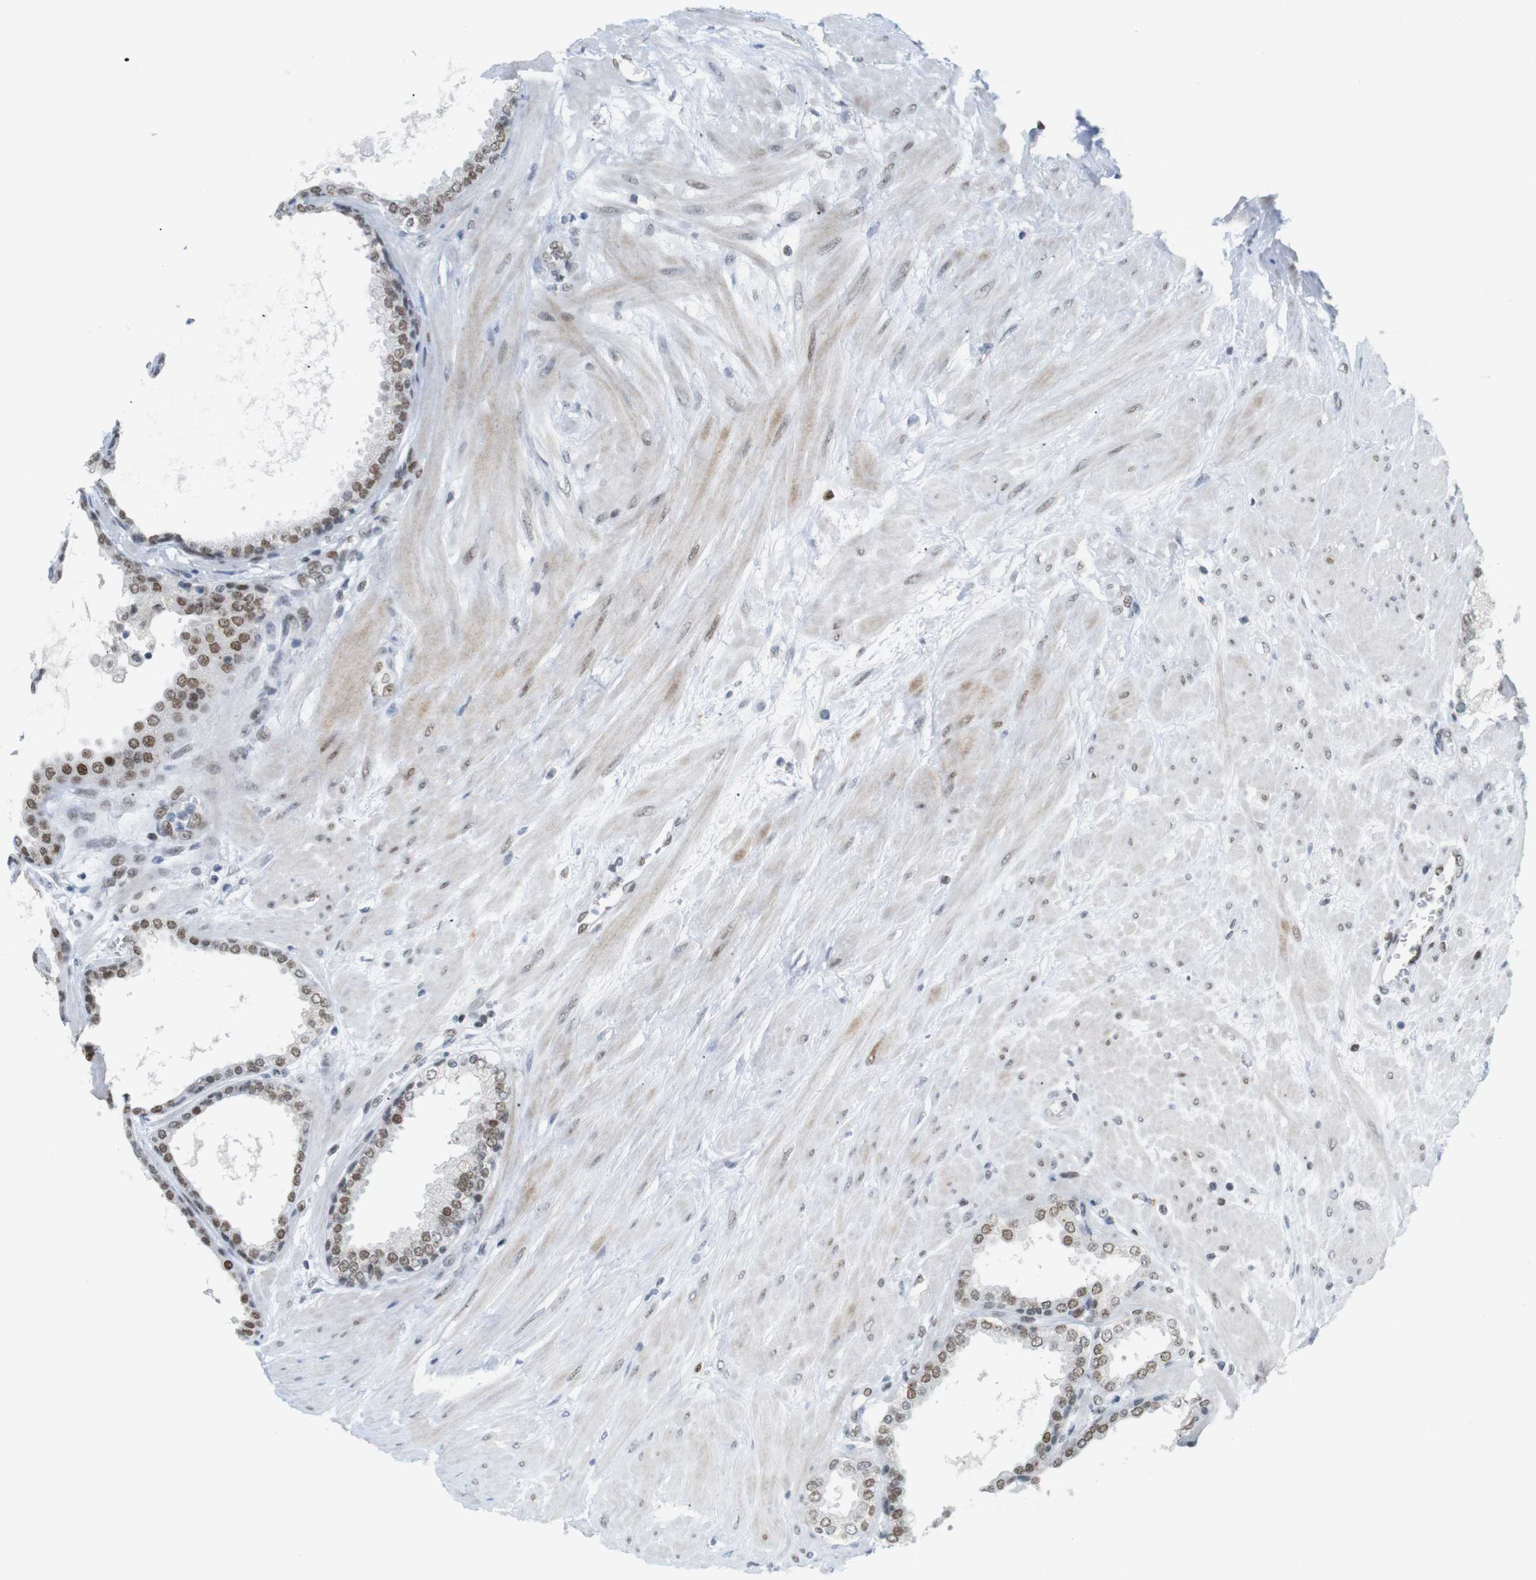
{"staining": {"intensity": "moderate", "quantity": "25%-75%", "location": "nuclear"}, "tissue": "prostate", "cell_type": "Glandular cells", "image_type": "normal", "snomed": [{"axis": "morphology", "description": "Normal tissue, NOS"}, {"axis": "topography", "description": "Prostate"}], "caption": "Protein analysis of normal prostate demonstrates moderate nuclear staining in approximately 25%-75% of glandular cells.", "gene": "RIOX2", "patient": {"sex": "male", "age": 51}}